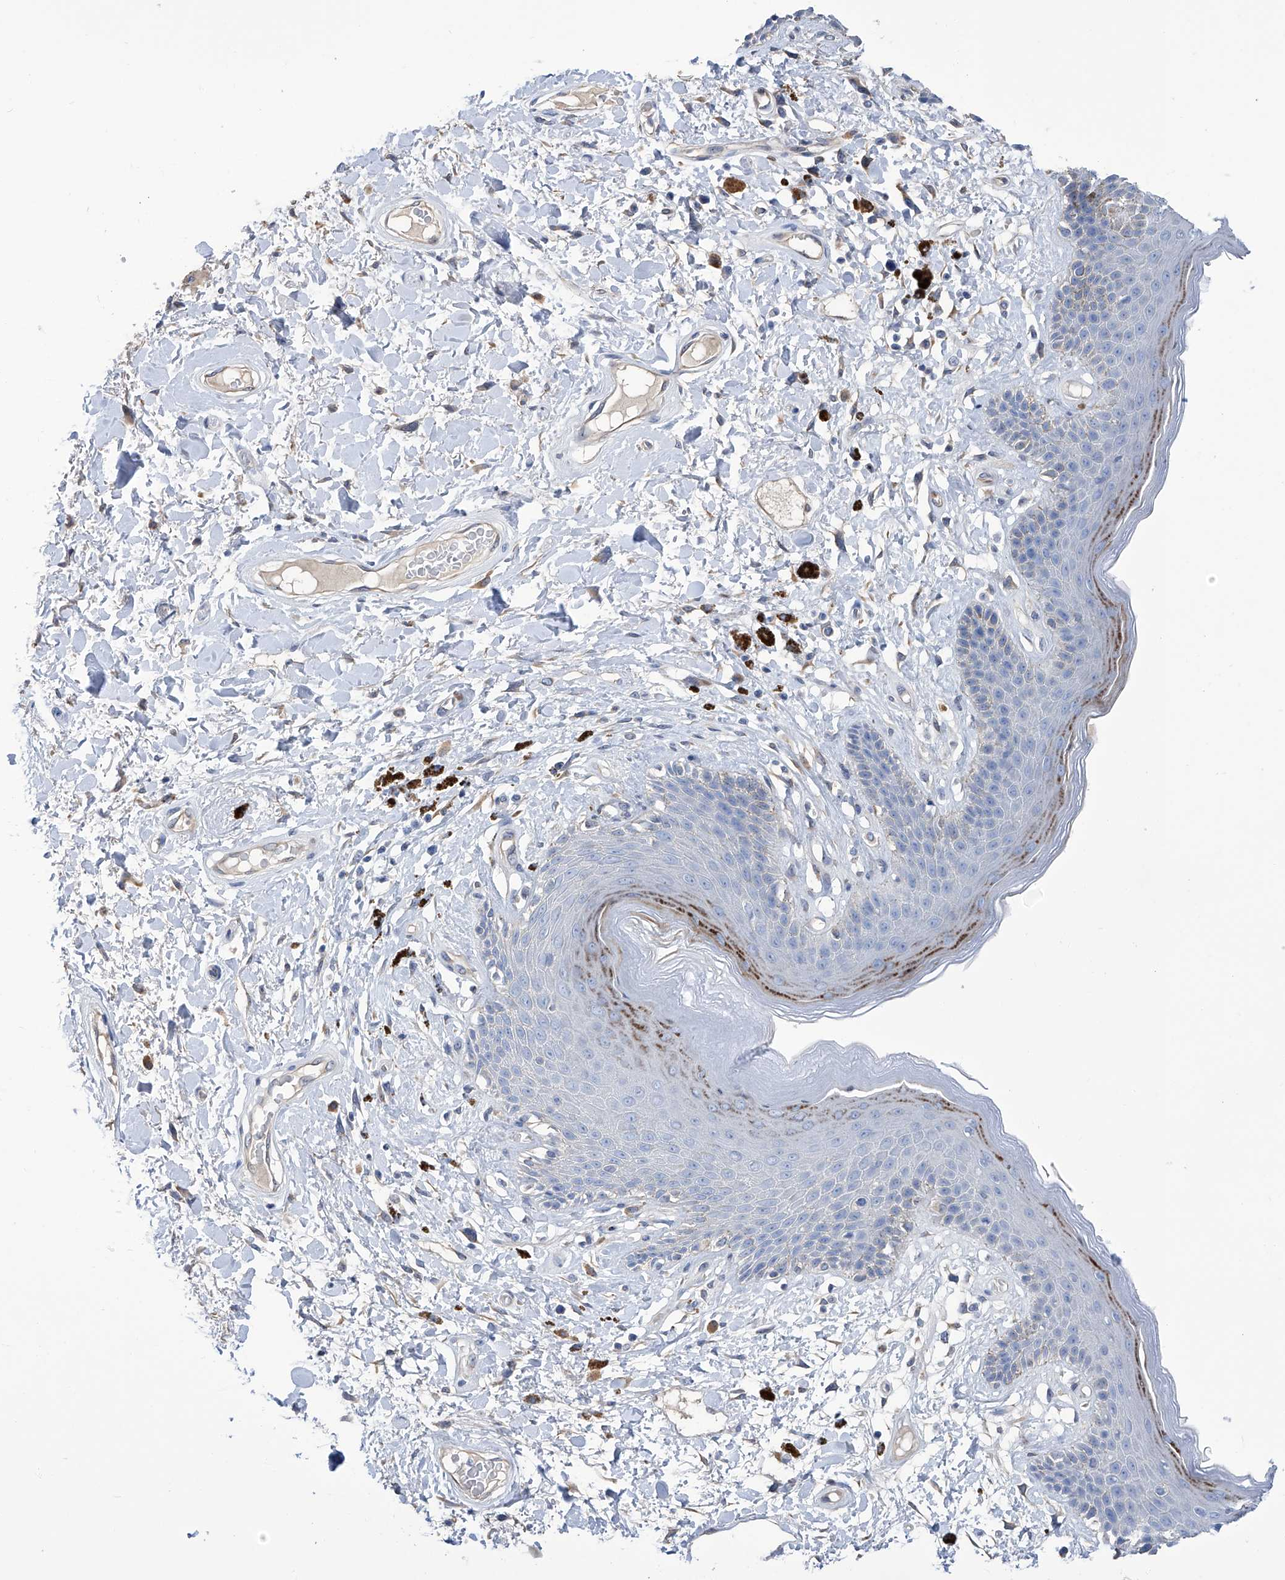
{"staining": {"intensity": "moderate", "quantity": "<25%", "location": "cytoplasmic/membranous"}, "tissue": "skin", "cell_type": "Epidermal cells", "image_type": "normal", "snomed": [{"axis": "morphology", "description": "Normal tissue, NOS"}, {"axis": "topography", "description": "Anal"}], "caption": "IHC histopathology image of normal human skin stained for a protein (brown), which reveals low levels of moderate cytoplasmic/membranous staining in about <25% of epidermal cells.", "gene": "PGM3", "patient": {"sex": "female", "age": 78}}